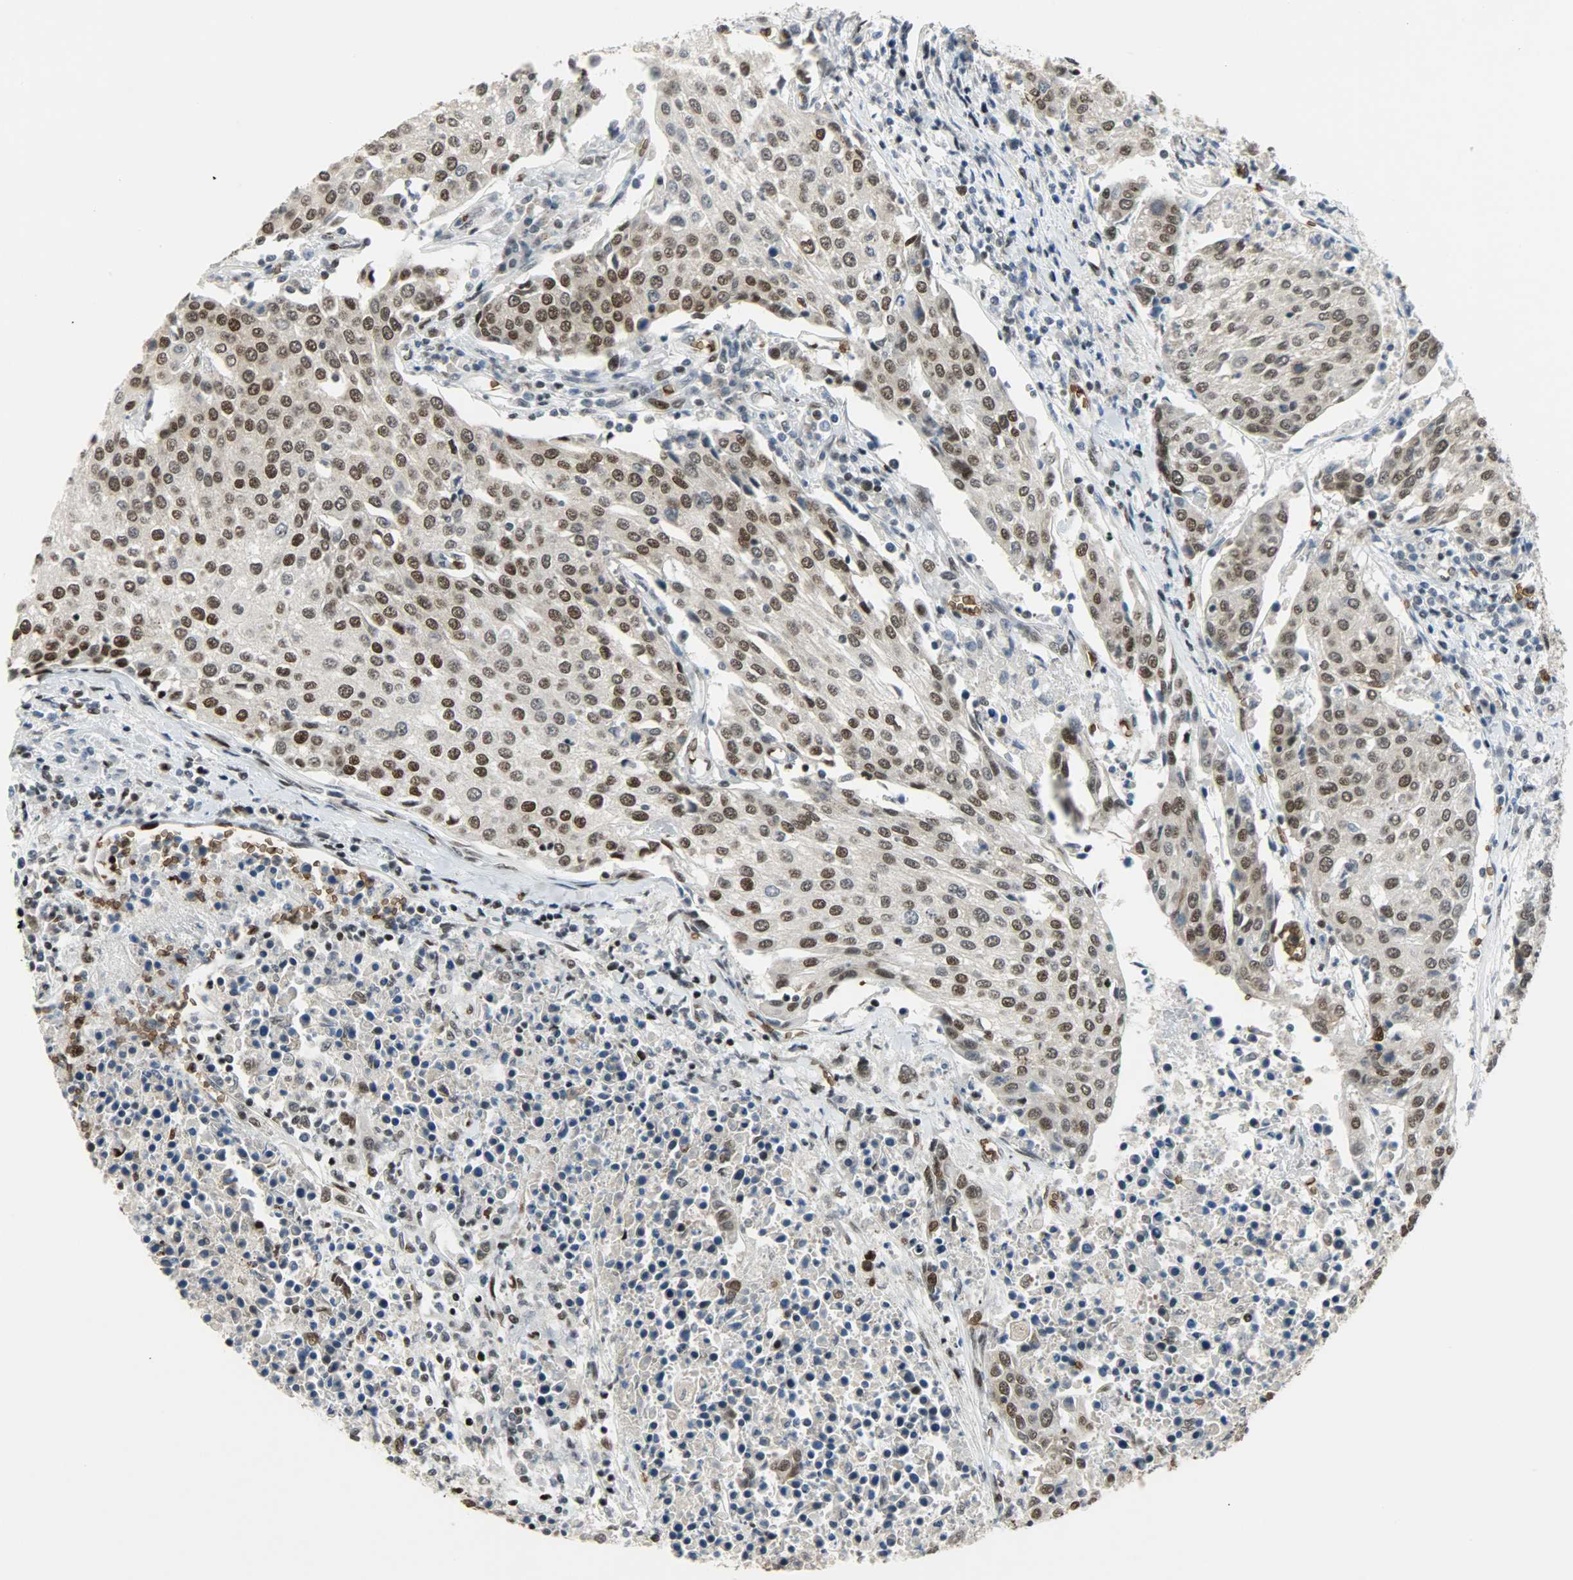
{"staining": {"intensity": "strong", "quantity": ">75%", "location": "nuclear"}, "tissue": "urothelial cancer", "cell_type": "Tumor cells", "image_type": "cancer", "snomed": [{"axis": "morphology", "description": "Urothelial carcinoma, High grade"}, {"axis": "topography", "description": "Urinary bladder"}], "caption": "Protein expression analysis of human urothelial cancer reveals strong nuclear expression in approximately >75% of tumor cells. The staining was performed using DAB to visualize the protein expression in brown, while the nuclei were stained in blue with hematoxylin (Magnification: 20x).", "gene": "SNAI1", "patient": {"sex": "female", "age": 85}}